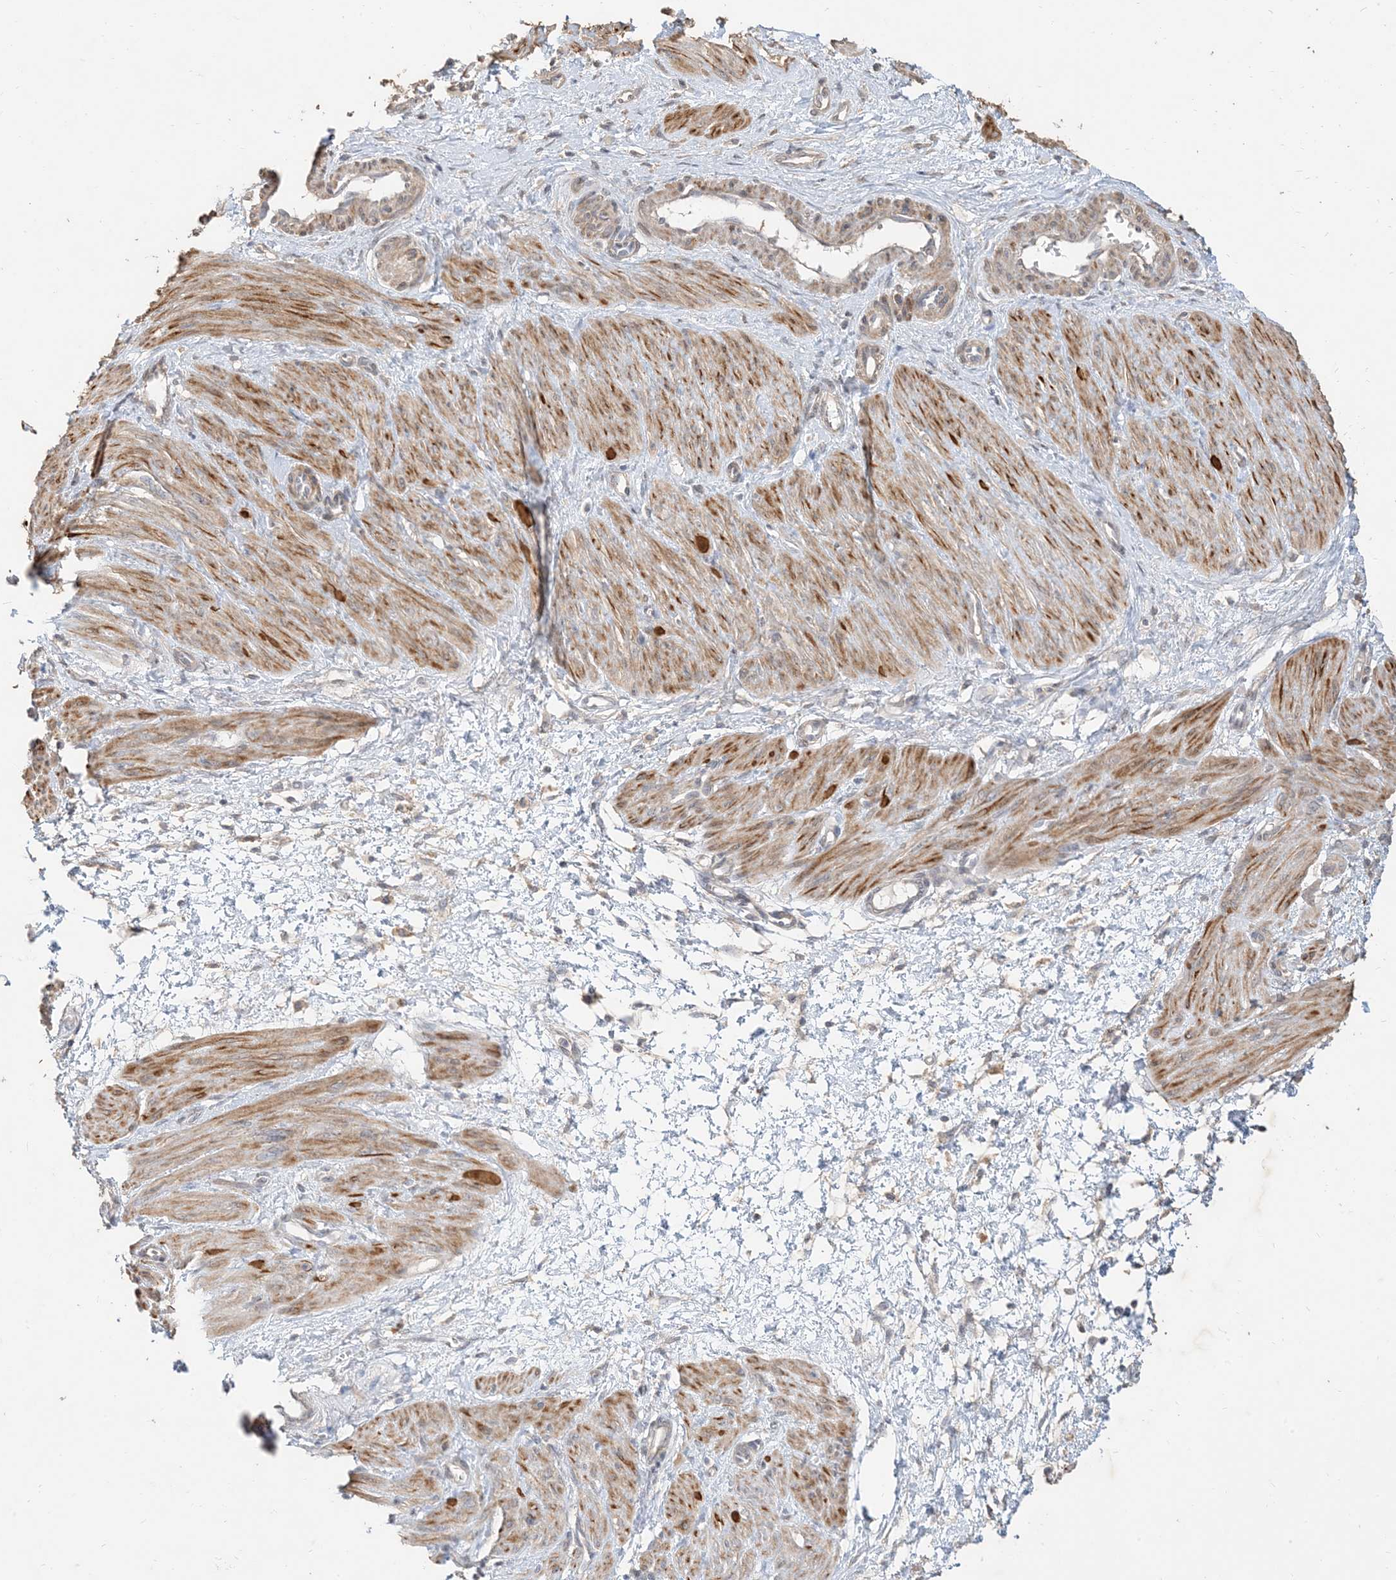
{"staining": {"intensity": "moderate", "quantity": ">75%", "location": "cytoplasmic/membranous"}, "tissue": "smooth muscle", "cell_type": "Smooth muscle cells", "image_type": "normal", "snomed": [{"axis": "morphology", "description": "Normal tissue, NOS"}, {"axis": "topography", "description": "Endometrium"}], "caption": "The histopathology image exhibits staining of unremarkable smooth muscle, revealing moderate cytoplasmic/membranous protein expression (brown color) within smooth muscle cells. Immunohistochemistry stains the protein of interest in brown and the nuclei are stained blue.", "gene": "RNF175", "patient": {"sex": "female", "age": 33}}